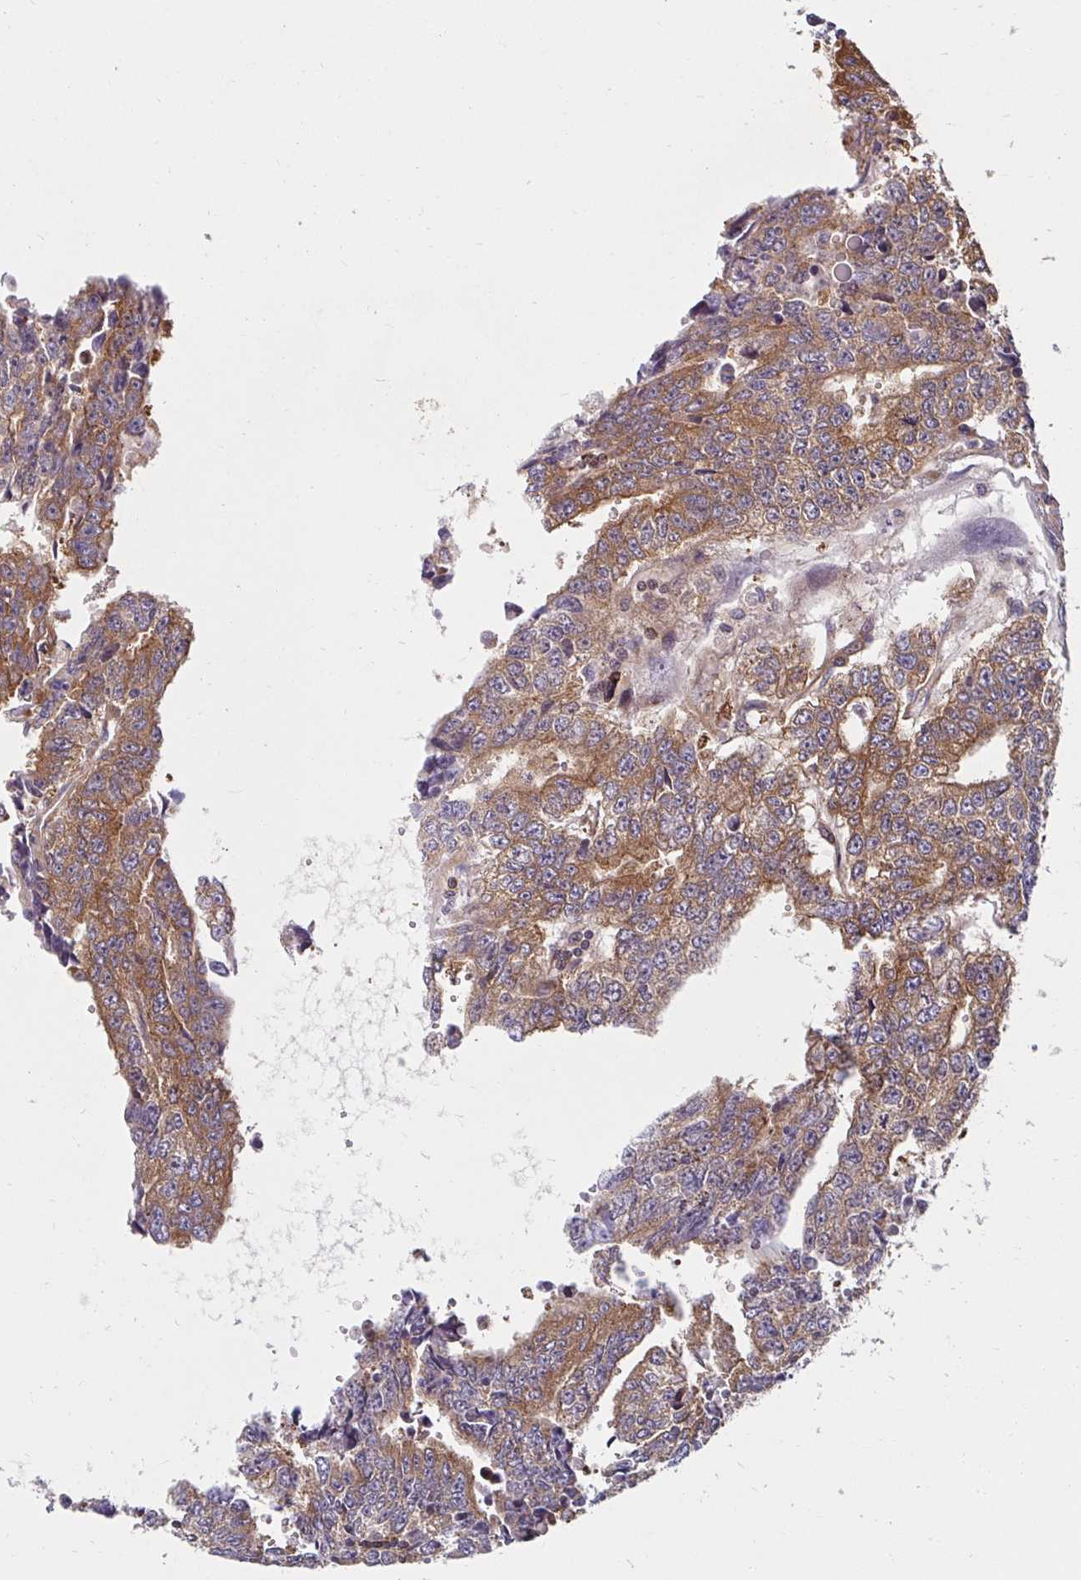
{"staining": {"intensity": "moderate", "quantity": ">75%", "location": "cytoplasmic/membranous"}, "tissue": "testis cancer", "cell_type": "Tumor cells", "image_type": "cancer", "snomed": [{"axis": "morphology", "description": "Carcinoma, Embryonal, NOS"}, {"axis": "topography", "description": "Testis"}], "caption": "Immunohistochemical staining of testis embryonal carcinoma shows moderate cytoplasmic/membranous protein staining in about >75% of tumor cells.", "gene": "BTF3", "patient": {"sex": "male", "age": 20}}